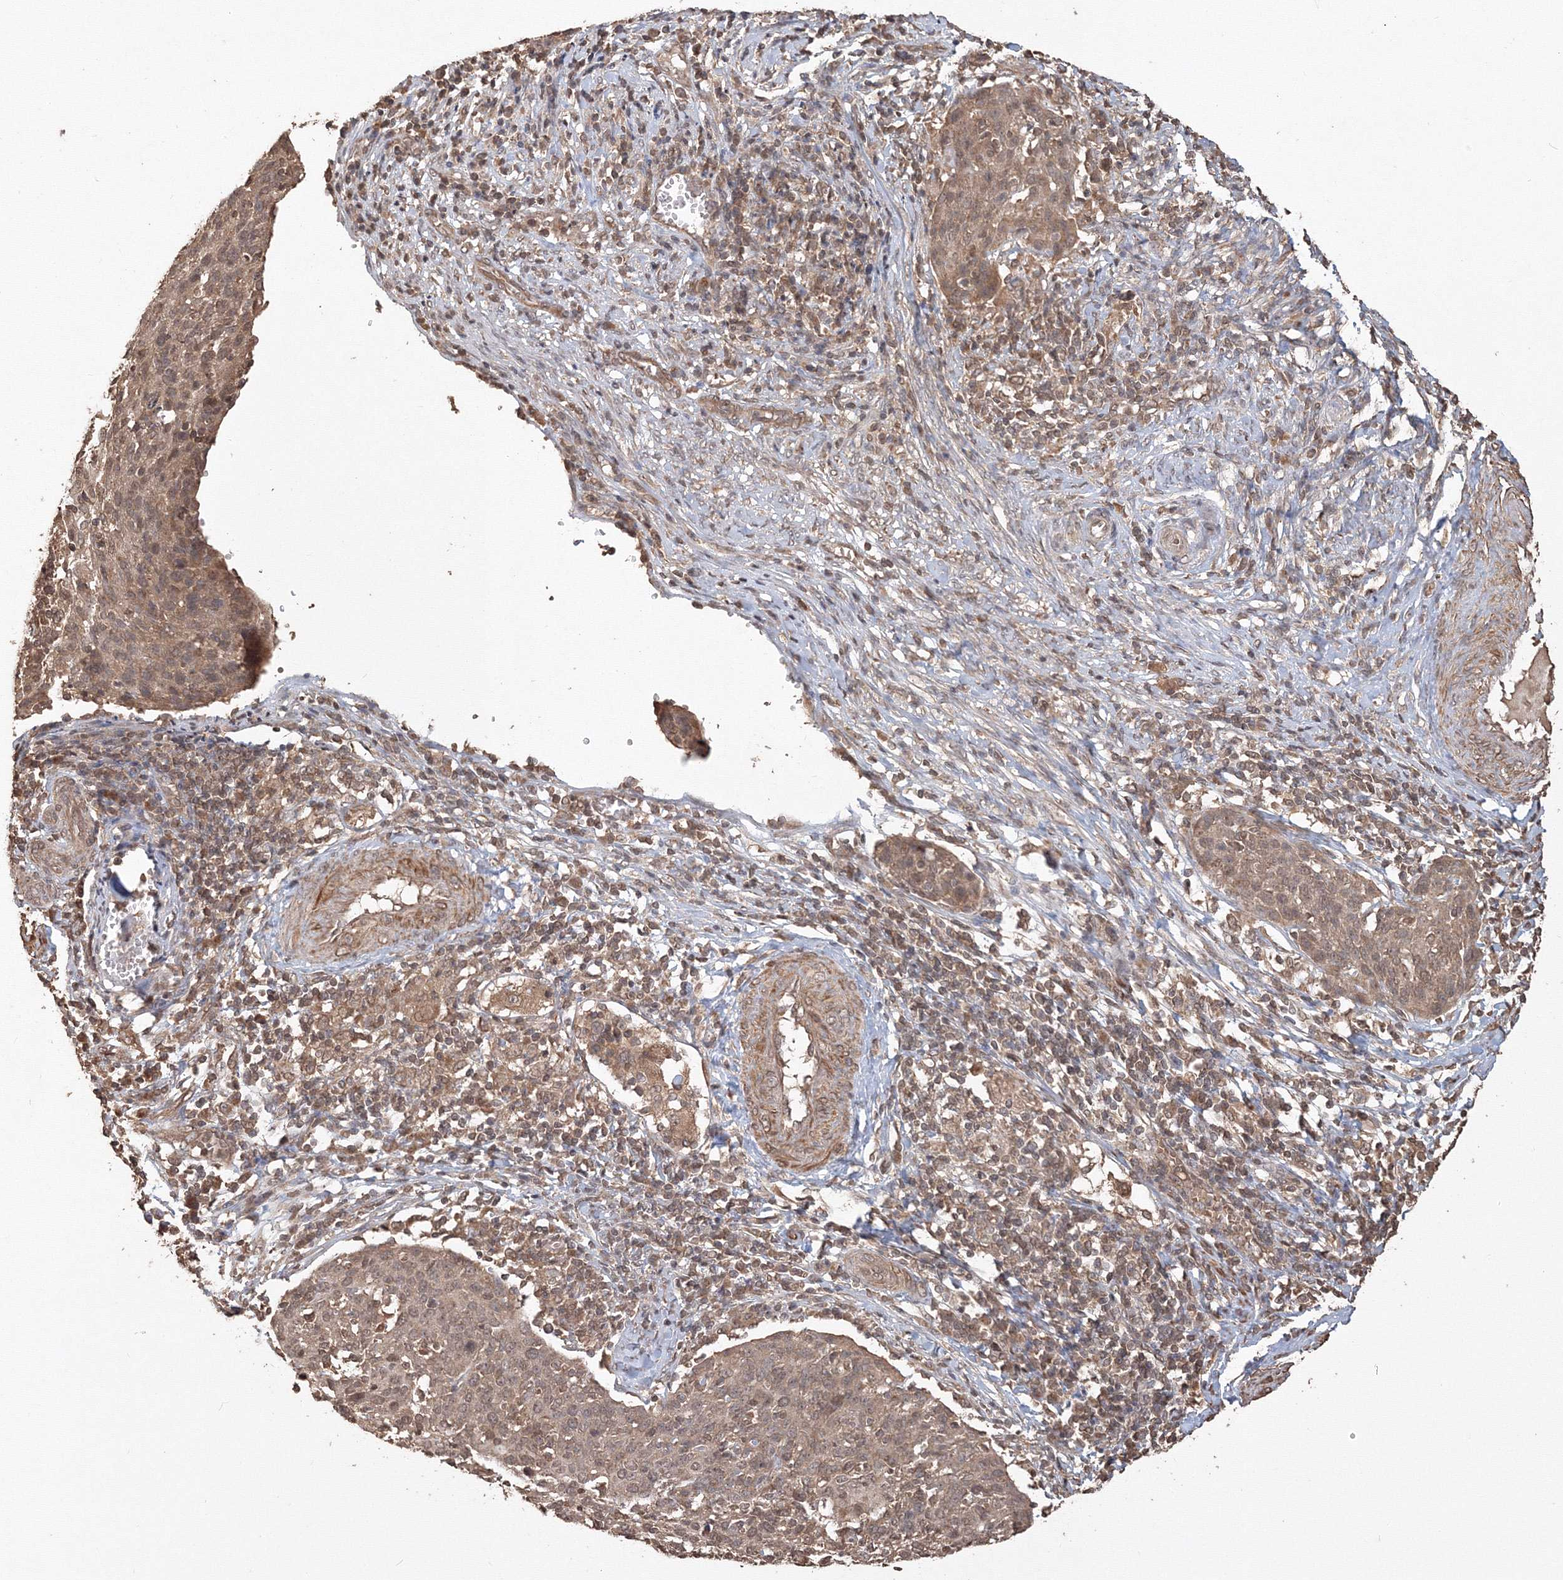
{"staining": {"intensity": "moderate", "quantity": ">75%", "location": "cytoplasmic/membranous"}, "tissue": "cervical cancer", "cell_type": "Tumor cells", "image_type": "cancer", "snomed": [{"axis": "morphology", "description": "Squamous cell carcinoma, NOS"}, {"axis": "topography", "description": "Cervix"}], "caption": "This is an image of immunohistochemistry (IHC) staining of cervical squamous cell carcinoma, which shows moderate positivity in the cytoplasmic/membranous of tumor cells.", "gene": "CCDC122", "patient": {"sex": "female", "age": 38}}